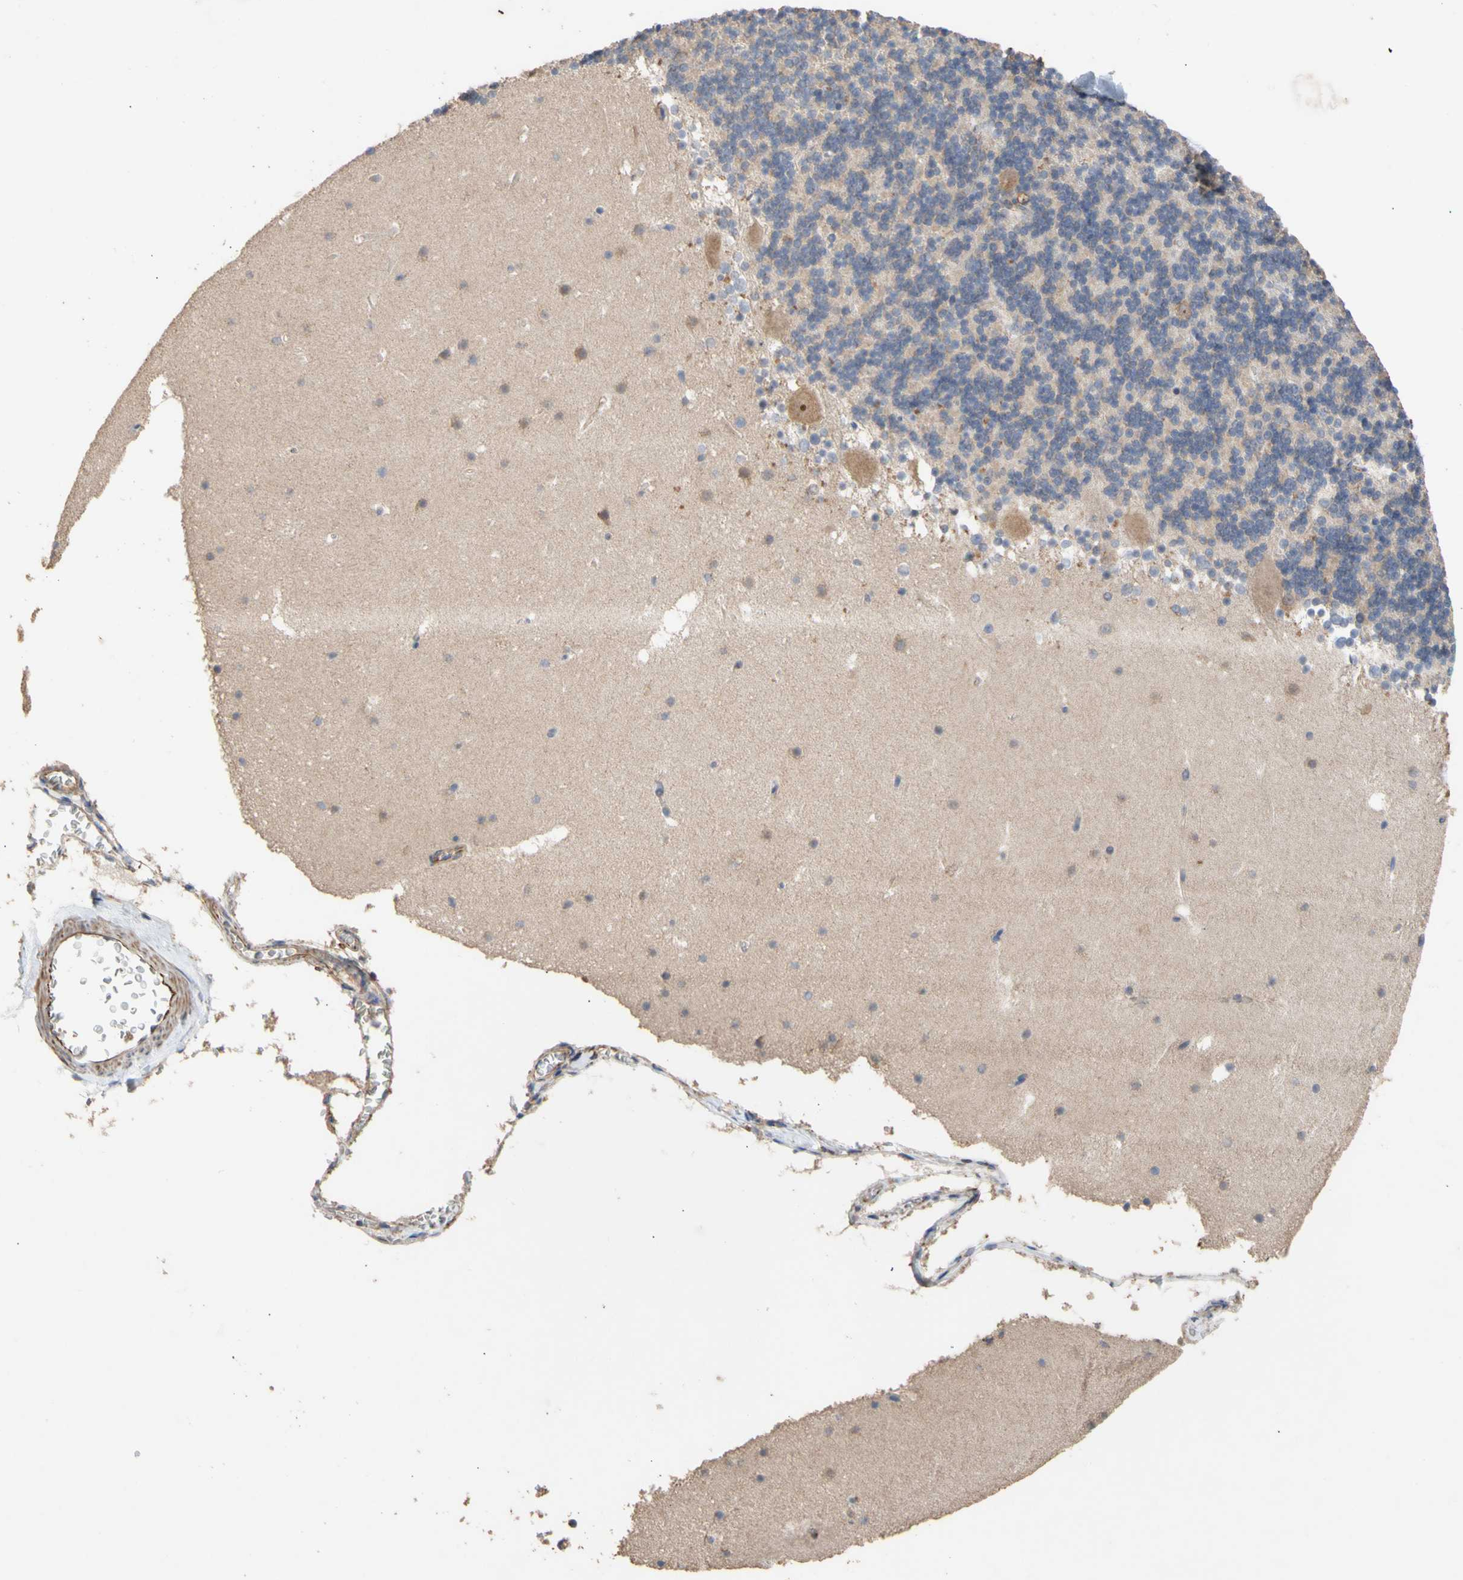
{"staining": {"intensity": "weak", "quantity": "25%-75%", "location": "cytoplasmic/membranous"}, "tissue": "cerebellum", "cell_type": "Cells in granular layer", "image_type": "normal", "snomed": [{"axis": "morphology", "description": "Normal tissue, NOS"}, {"axis": "topography", "description": "Cerebellum"}], "caption": "About 25%-75% of cells in granular layer in normal cerebellum exhibit weak cytoplasmic/membranous protein staining as visualized by brown immunohistochemical staining.", "gene": "EIF2S3", "patient": {"sex": "male", "age": 45}}